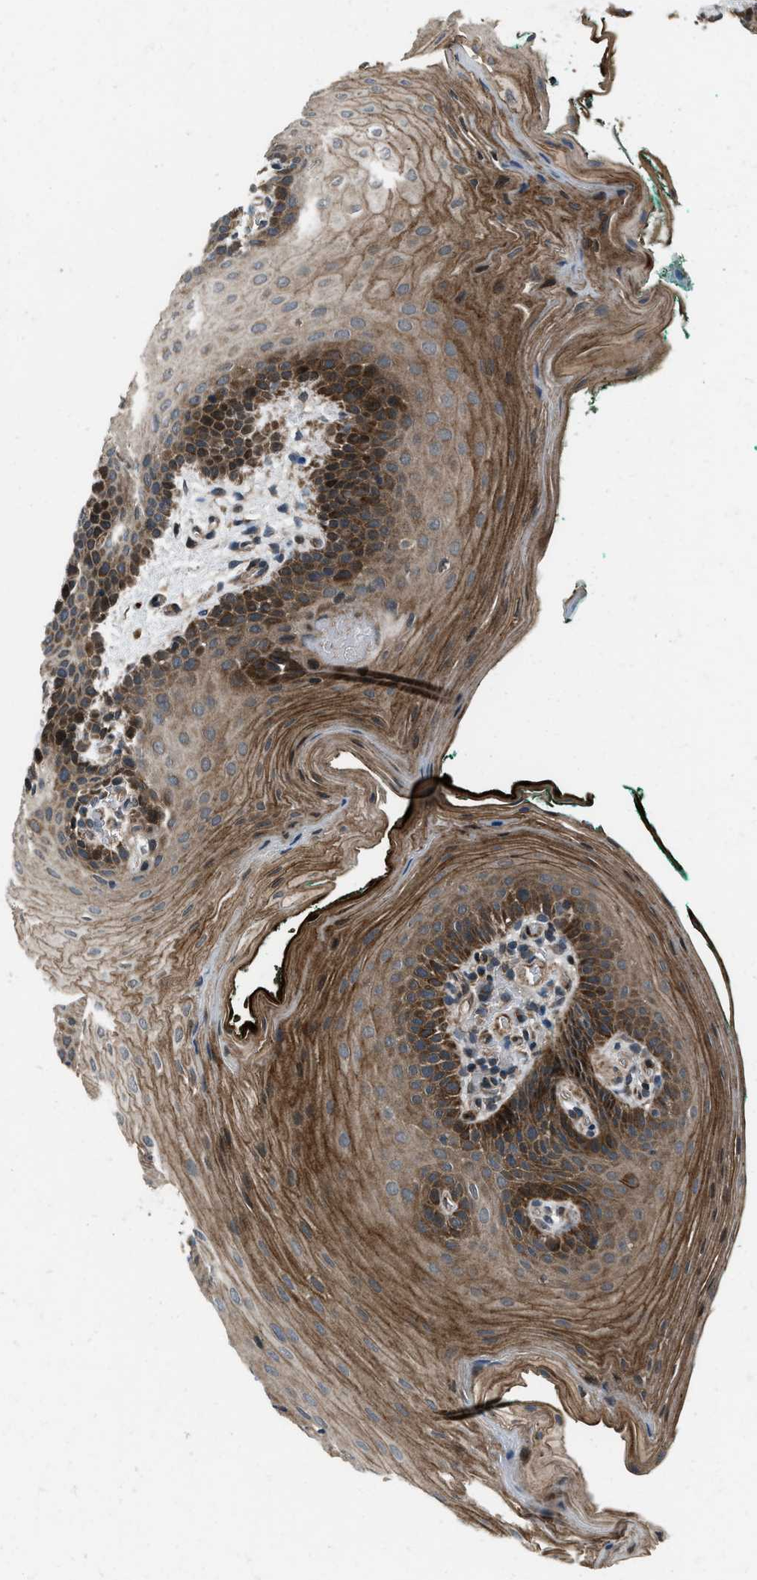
{"staining": {"intensity": "moderate", "quantity": ">75%", "location": "cytoplasmic/membranous"}, "tissue": "oral mucosa", "cell_type": "Squamous epithelial cells", "image_type": "normal", "snomed": [{"axis": "morphology", "description": "Normal tissue, NOS"}, {"axis": "topography", "description": "Oral tissue"}], "caption": "IHC image of normal oral mucosa: human oral mucosa stained using immunohistochemistry demonstrates medium levels of moderate protein expression localized specifically in the cytoplasmic/membranous of squamous epithelial cells, appearing as a cytoplasmic/membranous brown color.", "gene": "IRAK4", "patient": {"sex": "male", "age": 58}}